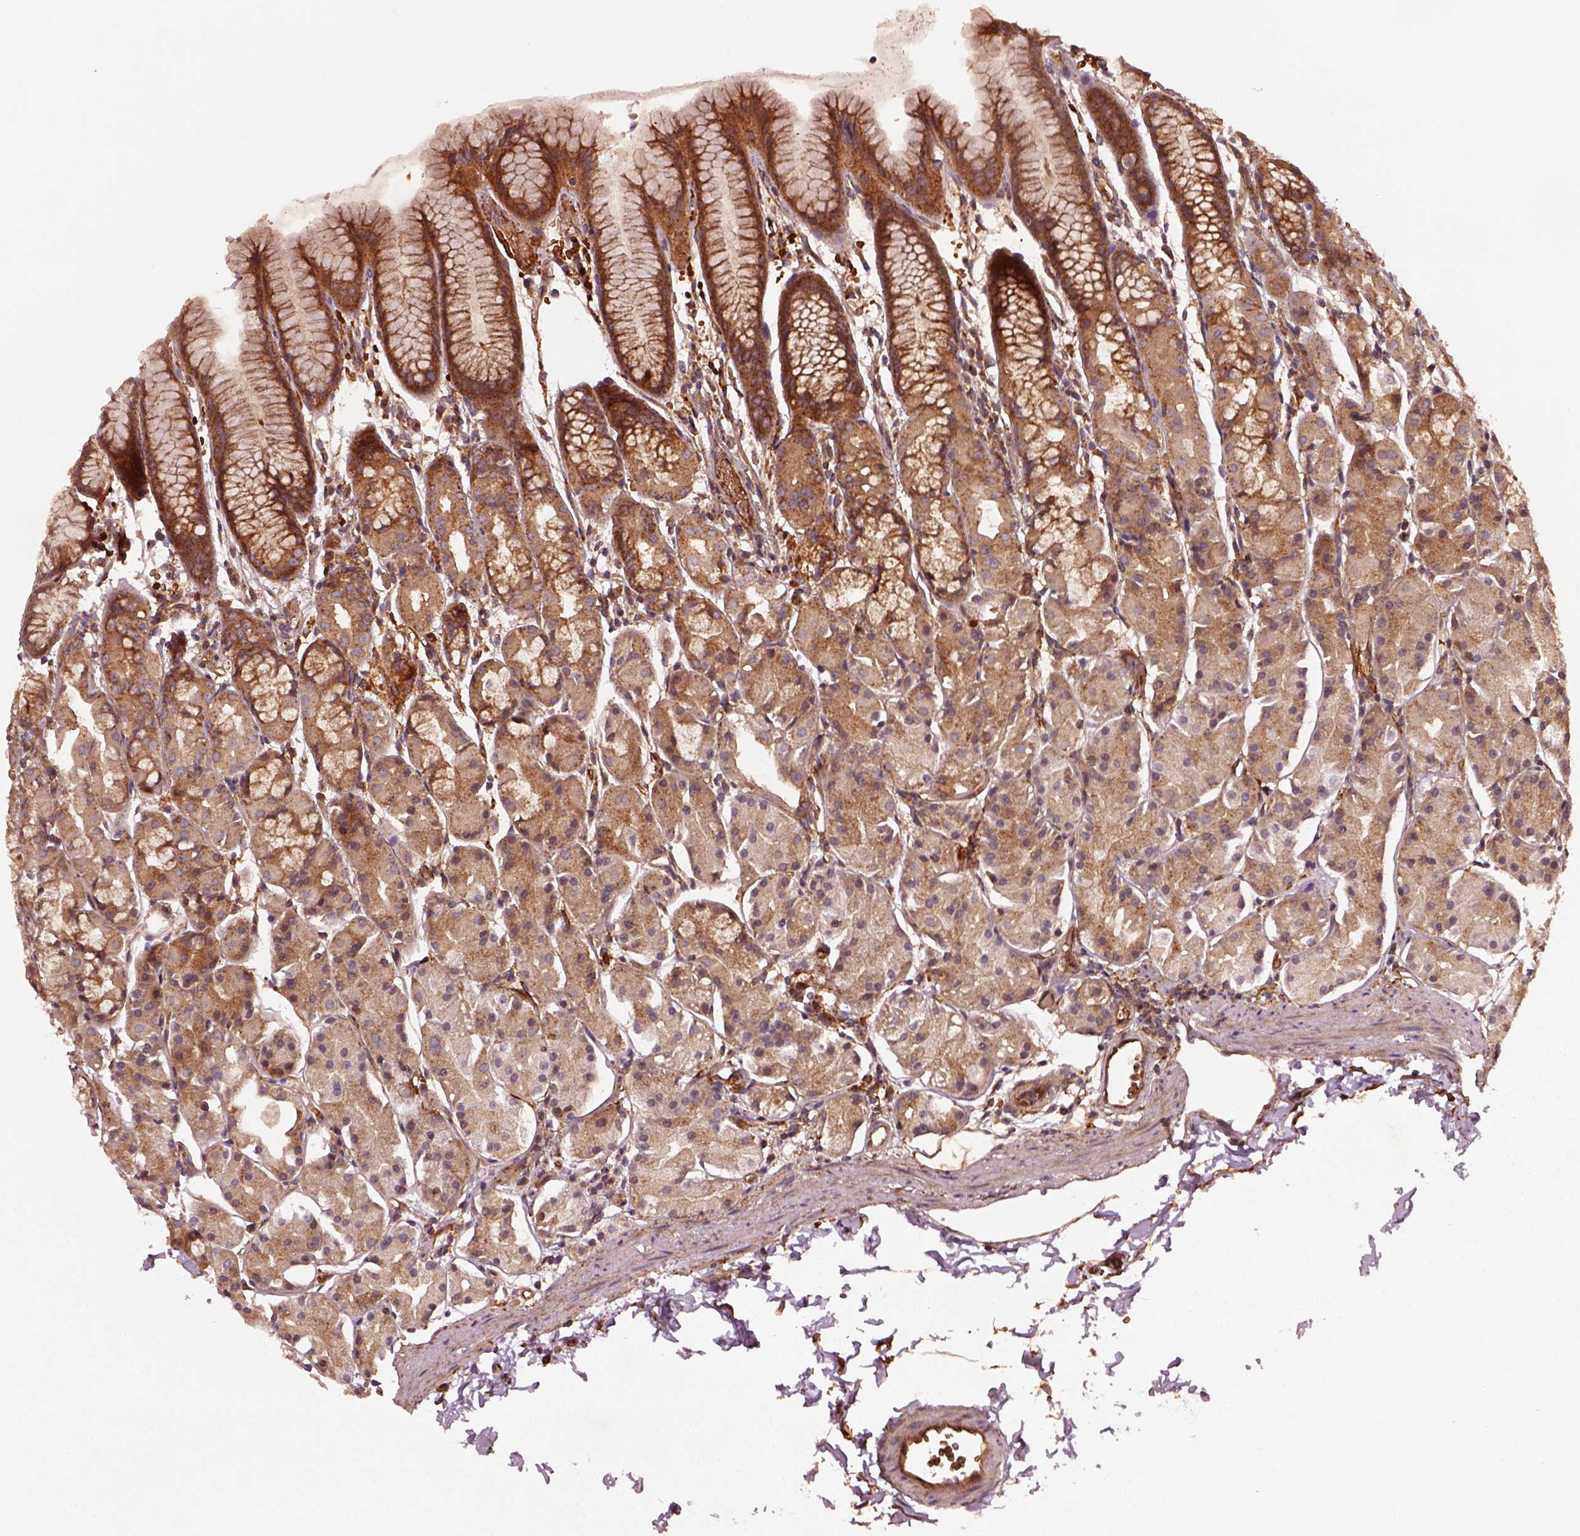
{"staining": {"intensity": "strong", "quantity": "<25%", "location": "cytoplasmic/membranous"}, "tissue": "stomach", "cell_type": "Glandular cells", "image_type": "normal", "snomed": [{"axis": "morphology", "description": "Normal tissue, NOS"}, {"axis": "topography", "description": "Stomach, upper"}], "caption": "Normal stomach demonstrates strong cytoplasmic/membranous expression in about <25% of glandular cells, visualized by immunohistochemistry. The protein is shown in brown color, while the nuclei are stained blue.", "gene": "WASHC2A", "patient": {"sex": "male", "age": 47}}